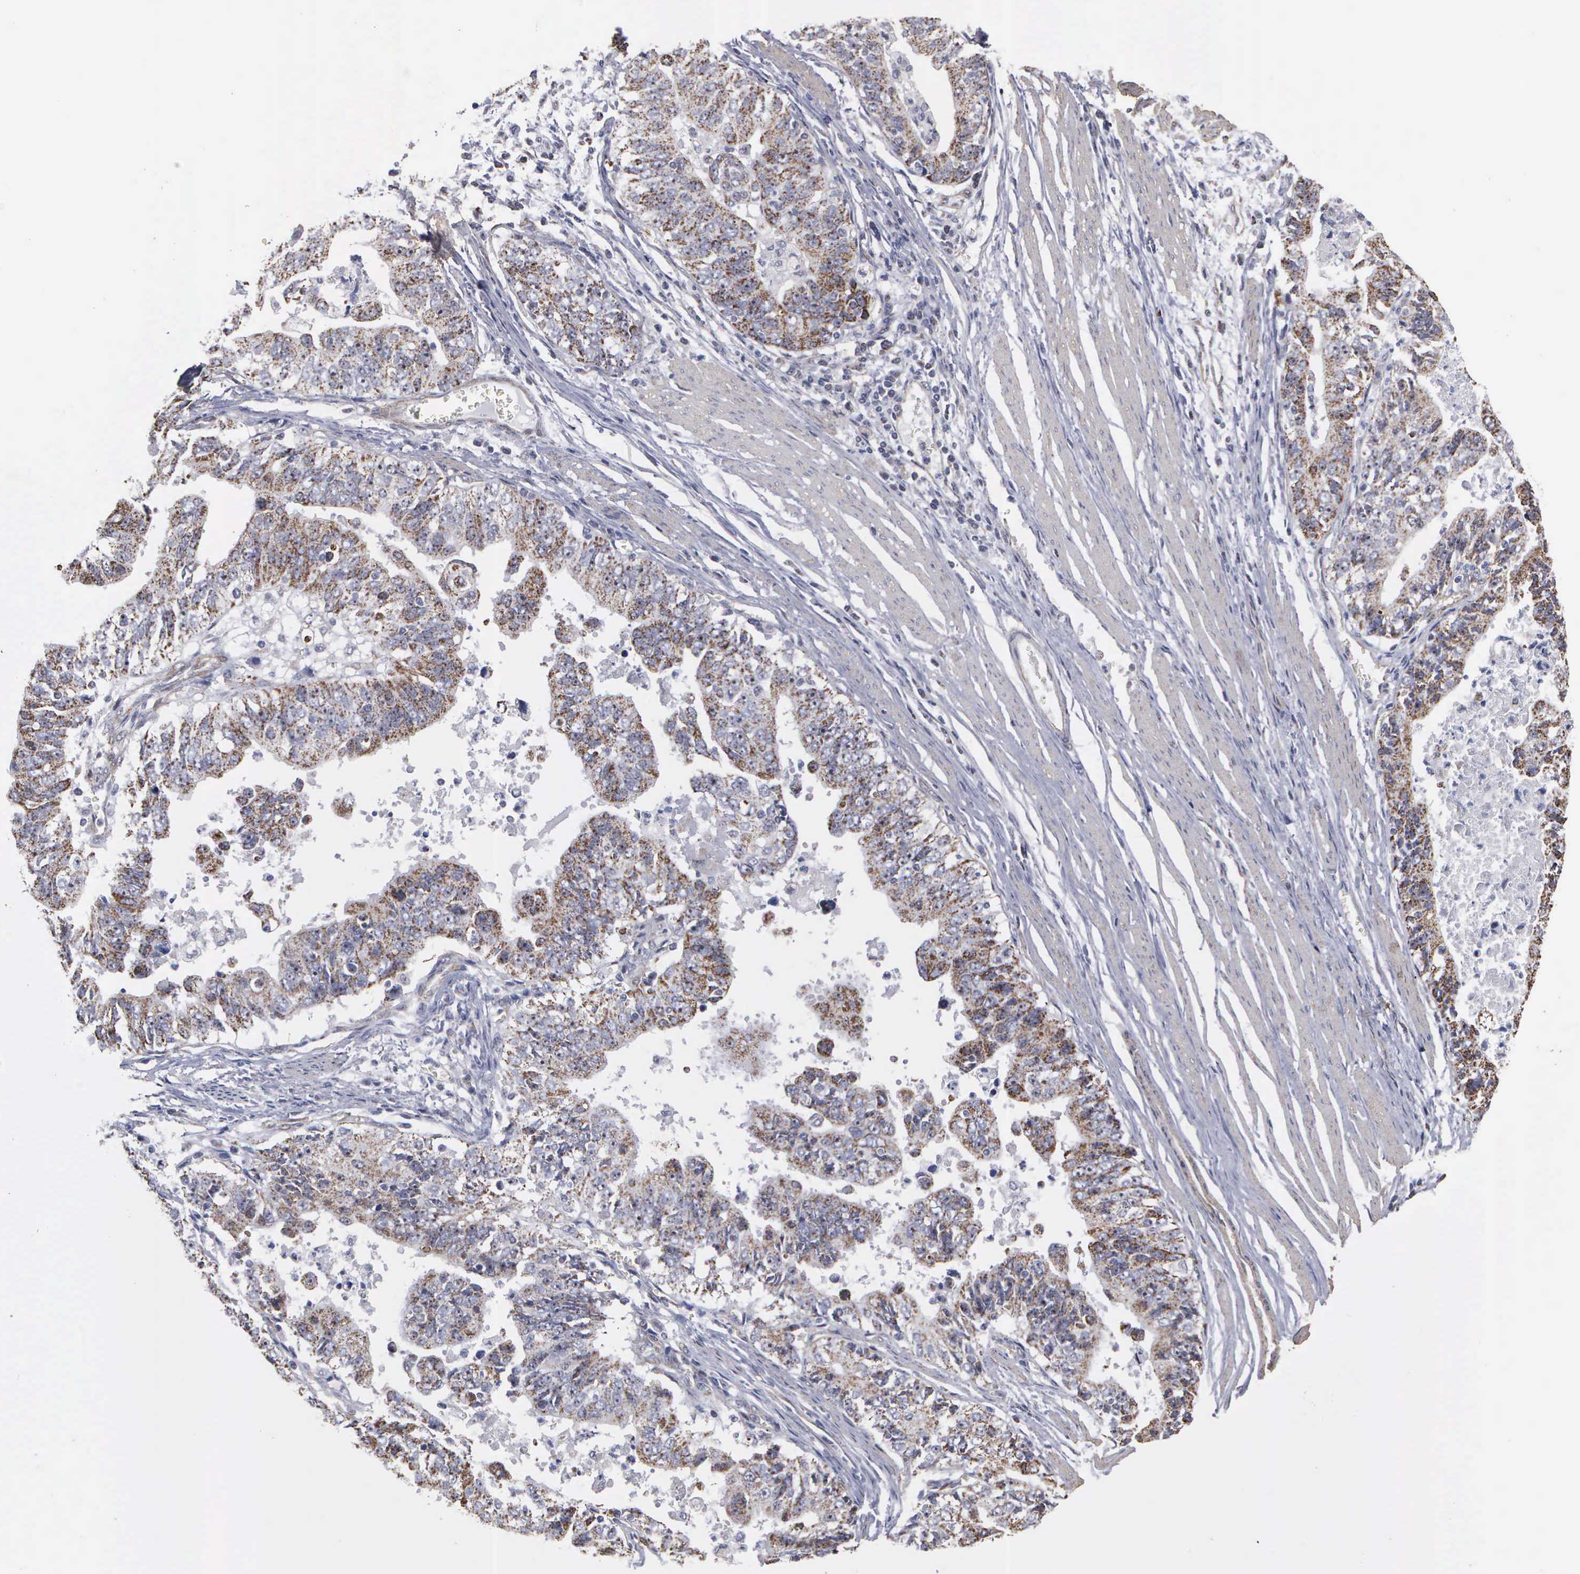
{"staining": {"intensity": "weak", "quantity": "25%-75%", "location": "cytoplasmic/membranous"}, "tissue": "stomach cancer", "cell_type": "Tumor cells", "image_type": "cancer", "snomed": [{"axis": "morphology", "description": "Adenocarcinoma, NOS"}, {"axis": "topography", "description": "Stomach, upper"}], "caption": "Weak cytoplasmic/membranous protein expression is present in about 25%-75% of tumor cells in adenocarcinoma (stomach).", "gene": "NGDN", "patient": {"sex": "female", "age": 50}}